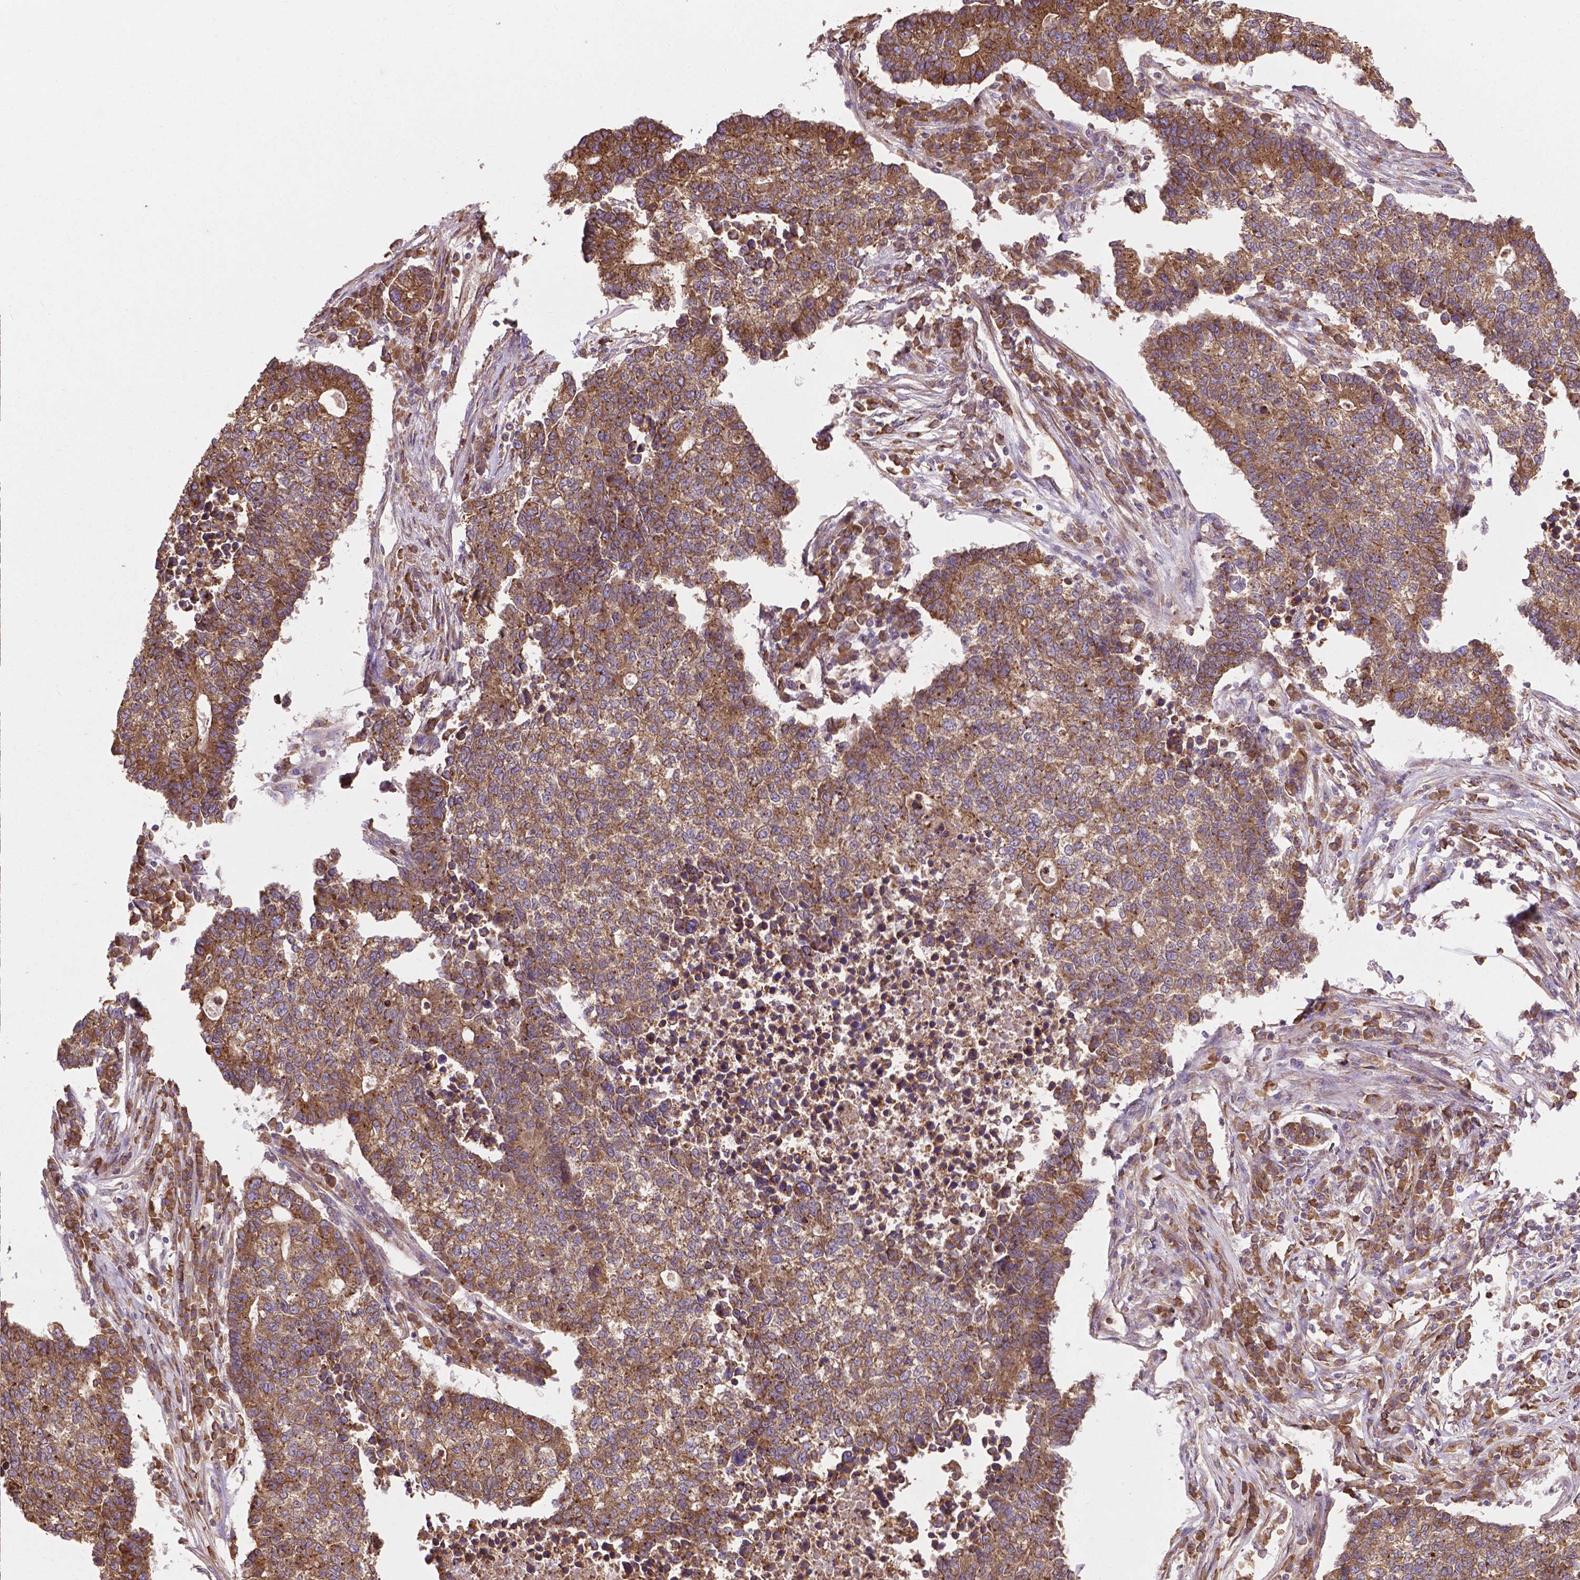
{"staining": {"intensity": "moderate", "quantity": ">75%", "location": "cytoplasmic/membranous"}, "tissue": "lung cancer", "cell_type": "Tumor cells", "image_type": "cancer", "snomed": [{"axis": "morphology", "description": "Adenocarcinoma, NOS"}, {"axis": "topography", "description": "Lung"}], "caption": "Immunohistochemical staining of lung adenocarcinoma shows medium levels of moderate cytoplasmic/membranous staining in about >75% of tumor cells.", "gene": "CCDC71L", "patient": {"sex": "male", "age": 57}}